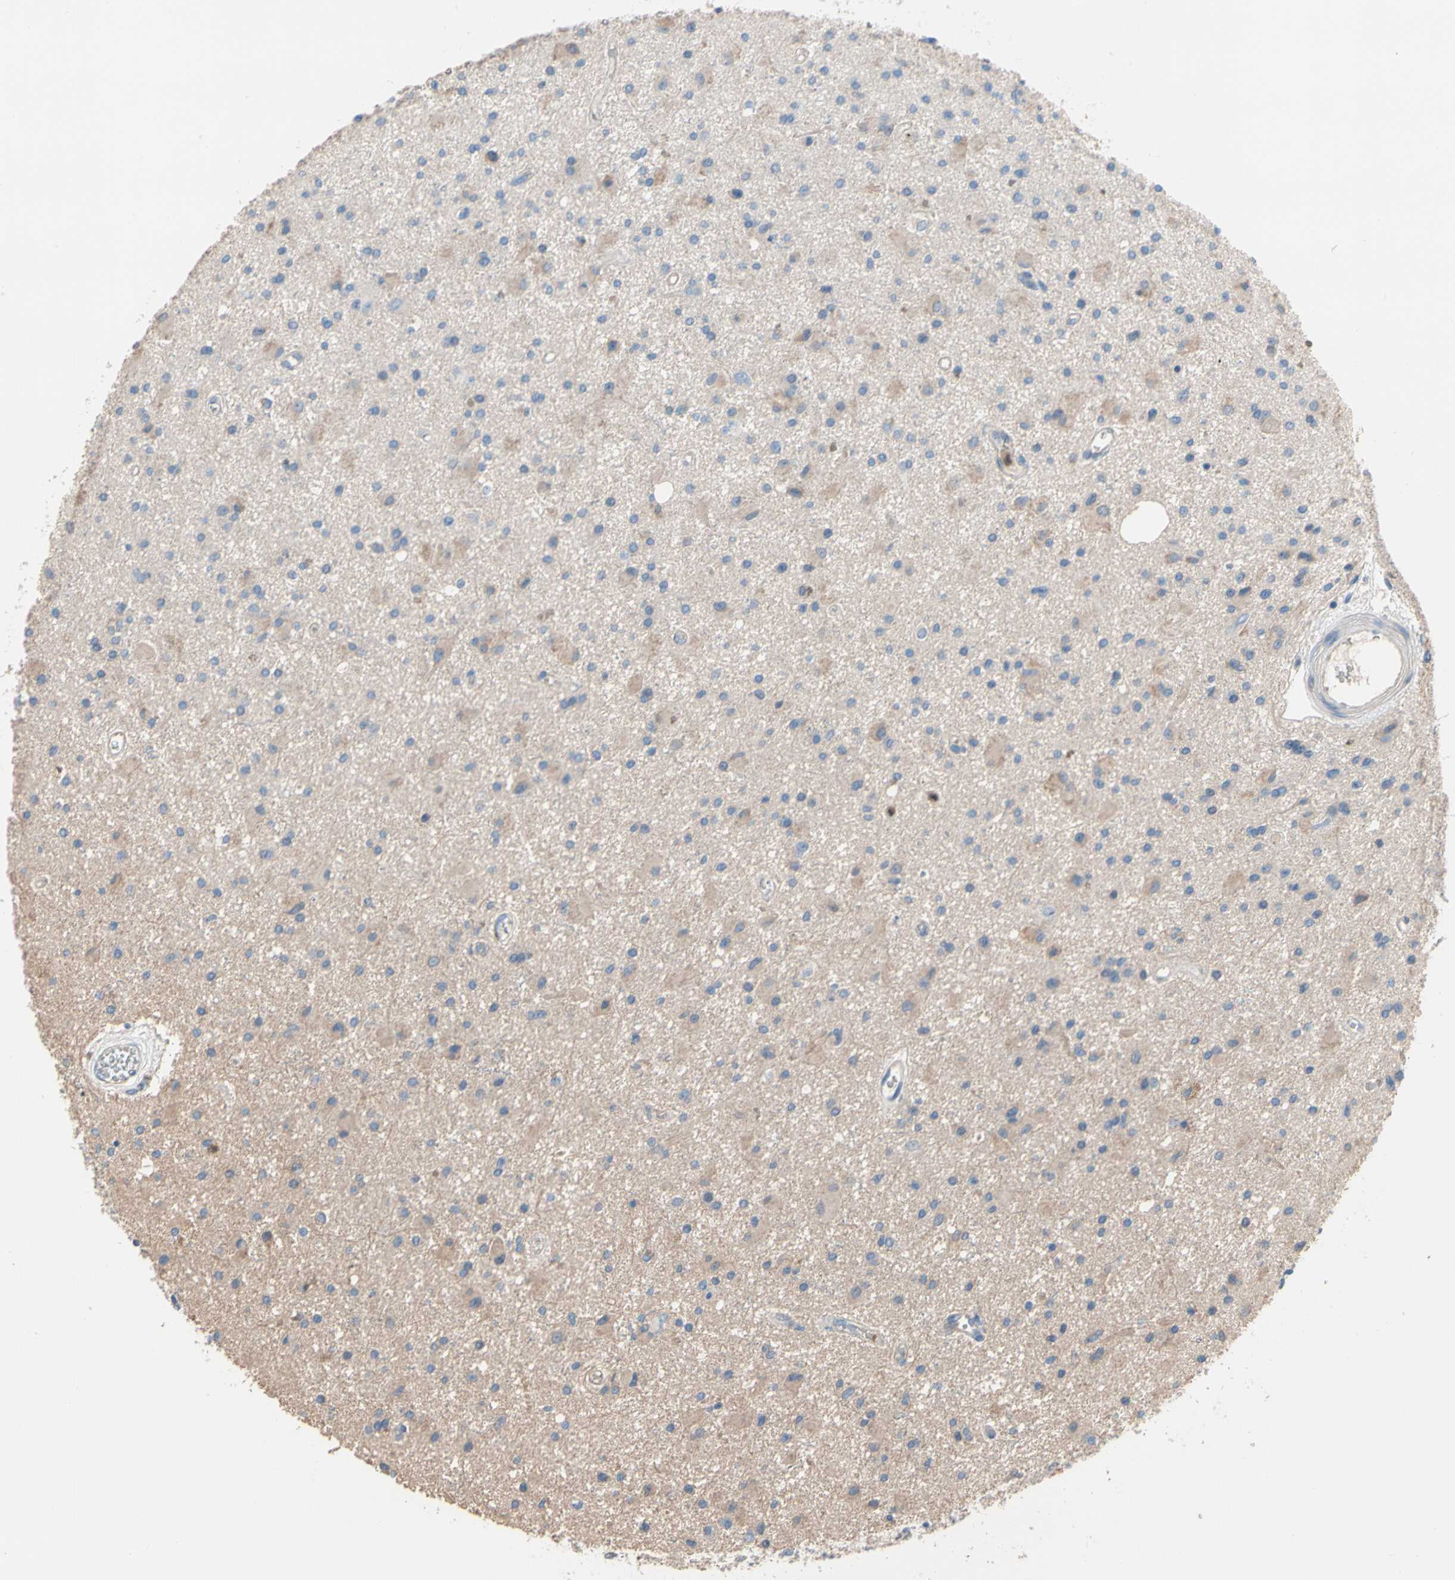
{"staining": {"intensity": "weak", "quantity": "<25%", "location": "cytoplasmic/membranous"}, "tissue": "glioma", "cell_type": "Tumor cells", "image_type": "cancer", "snomed": [{"axis": "morphology", "description": "Glioma, malignant, Low grade"}, {"axis": "topography", "description": "Brain"}], "caption": "Histopathology image shows no protein staining in tumor cells of malignant glioma (low-grade) tissue.", "gene": "BBOX1", "patient": {"sex": "male", "age": 58}}